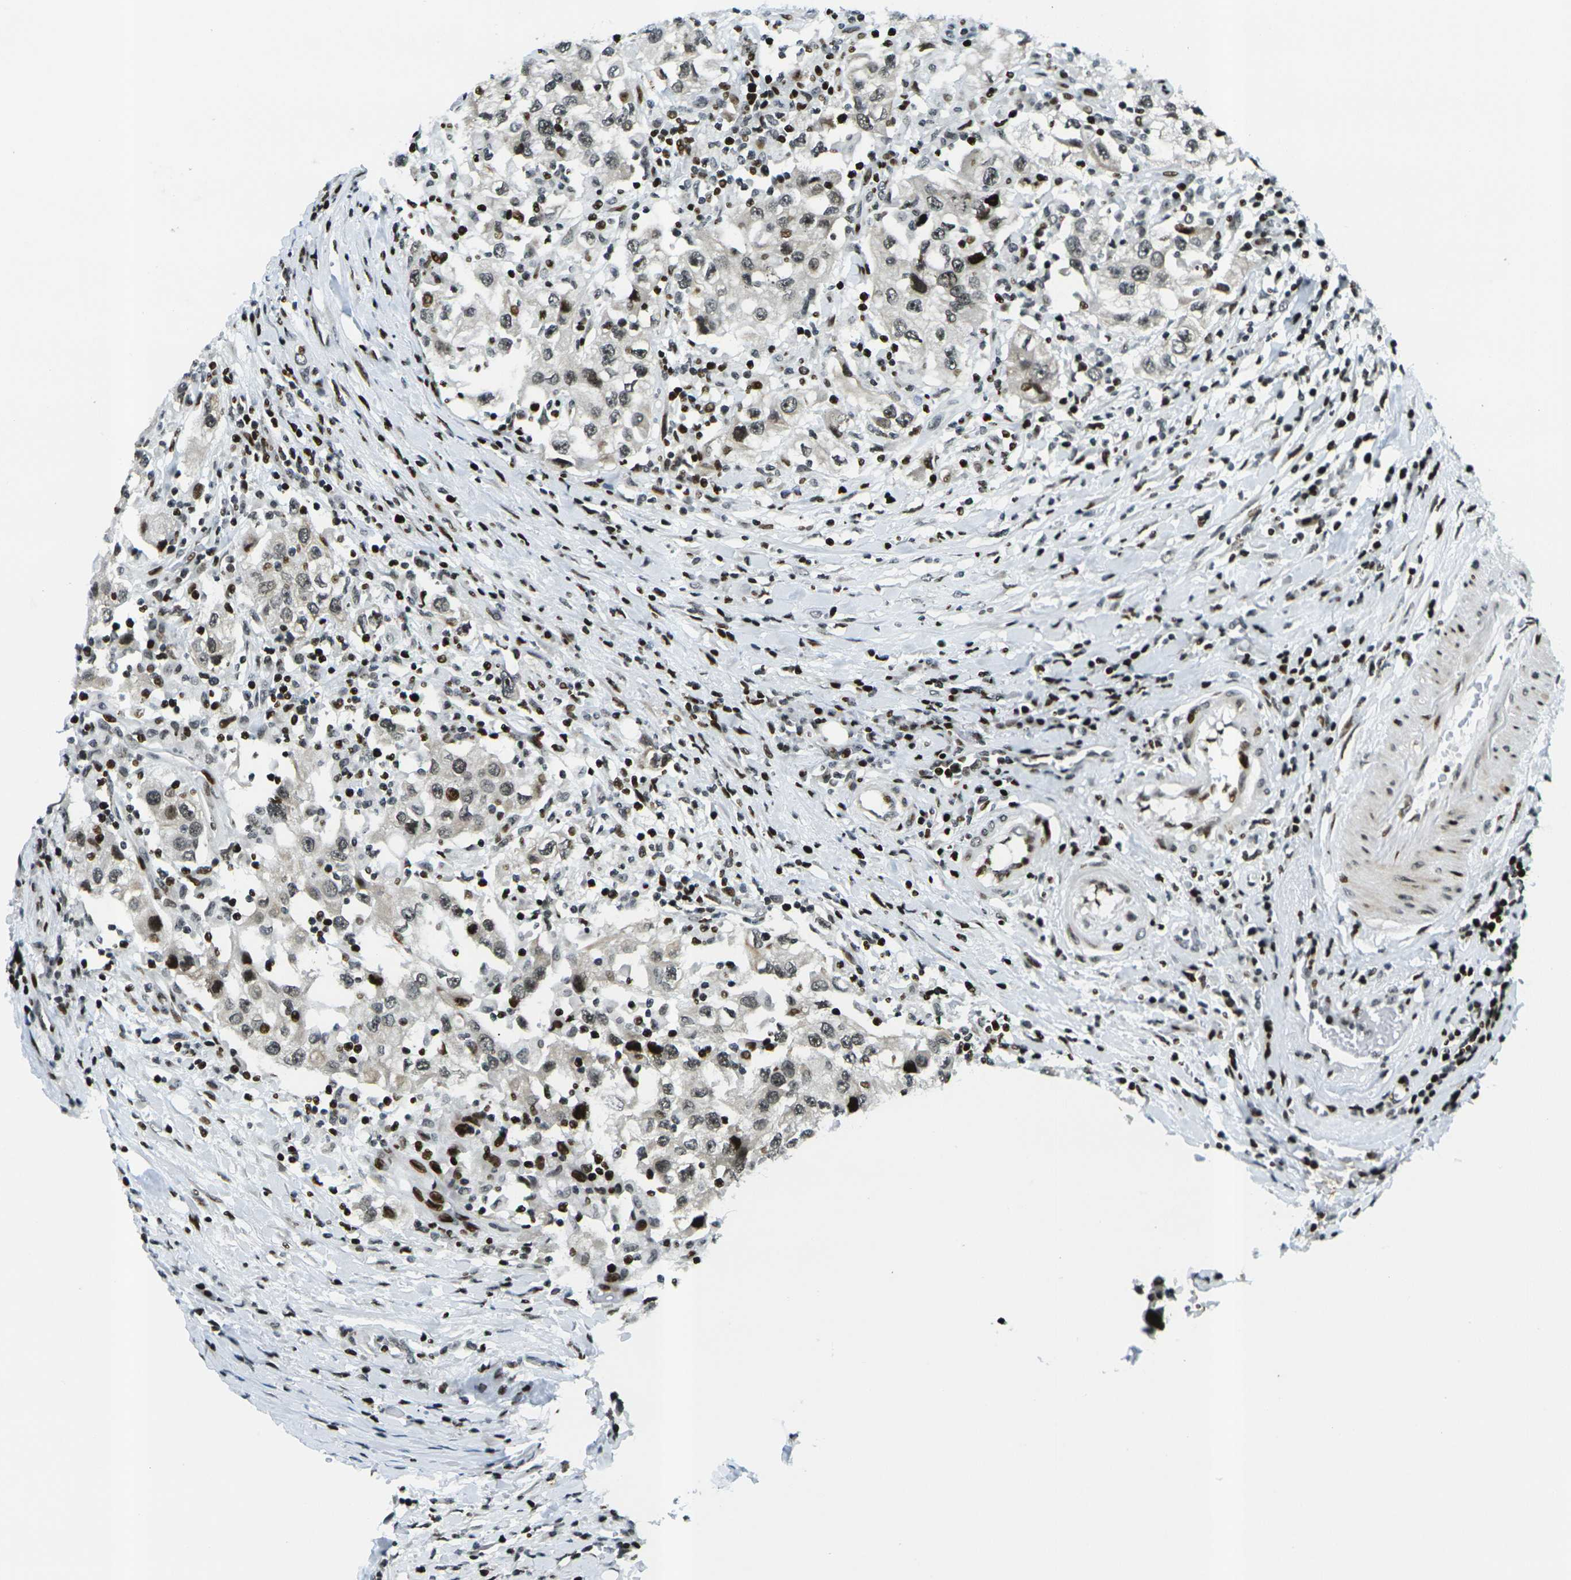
{"staining": {"intensity": "moderate", "quantity": ">75%", "location": "nuclear"}, "tissue": "urothelial cancer", "cell_type": "Tumor cells", "image_type": "cancer", "snomed": [{"axis": "morphology", "description": "Urothelial carcinoma, High grade"}, {"axis": "topography", "description": "Urinary bladder"}], "caption": "Moderate nuclear staining for a protein is seen in about >75% of tumor cells of urothelial cancer using immunohistochemistry (IHC).", "gene": "H3-3A", "patient": {"sex": "female", "age": 80}}